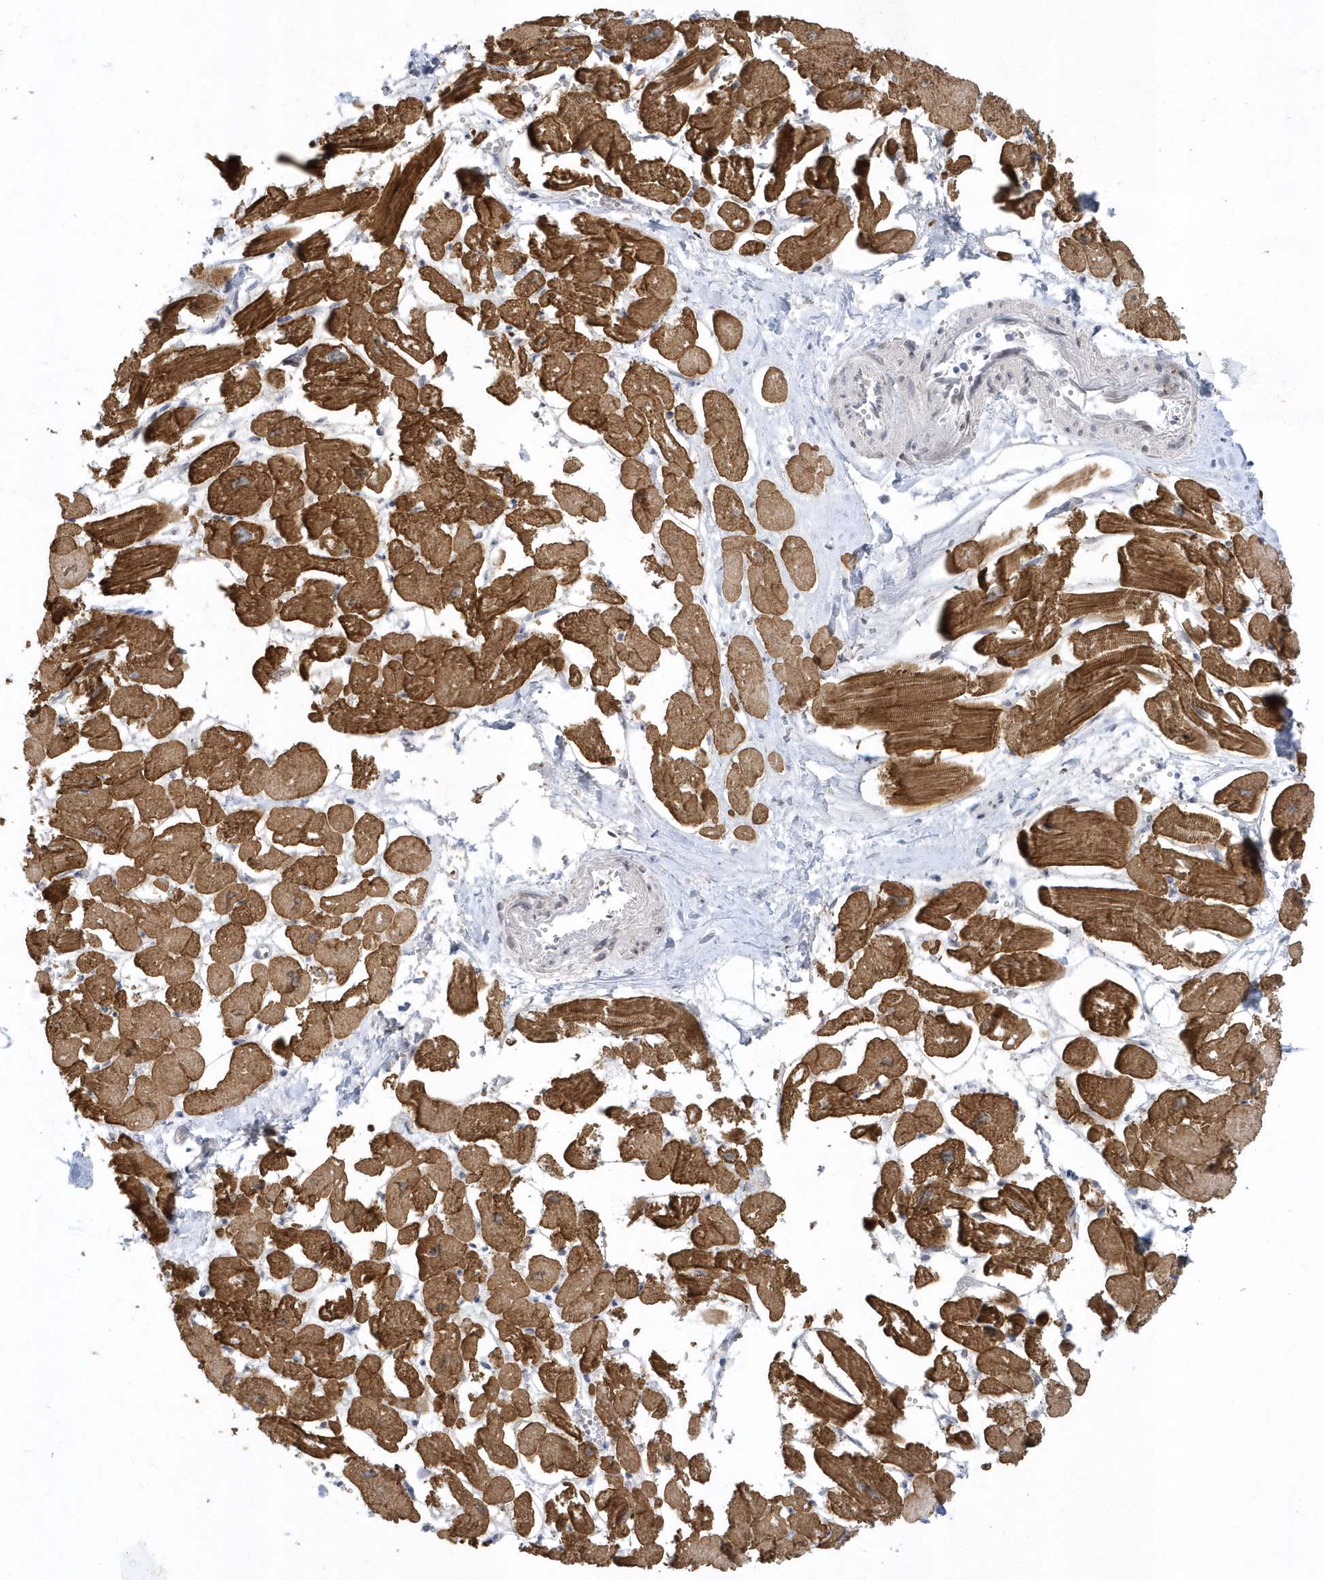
{"staining": {"intensity": "strong", "quantity": ">75%", "location": "cytoplasmic/membranous"}, "tissue": "heart muscle", "cell_type": "Cardiomyocytes", "image_type": "normal", "snomed": [{"axis": "morphology", "description": "Normal tissue, NOS"}, {"axis": "topography", "description": "Heart"}], "caption": "Protein staining of benign heart muscle displays strong cytoplasmic/membranous expression in approximately >75% of cardiomyocytes.", "gene": "ZC3H12D", "patient": {"sex": "male", "age": 54}}